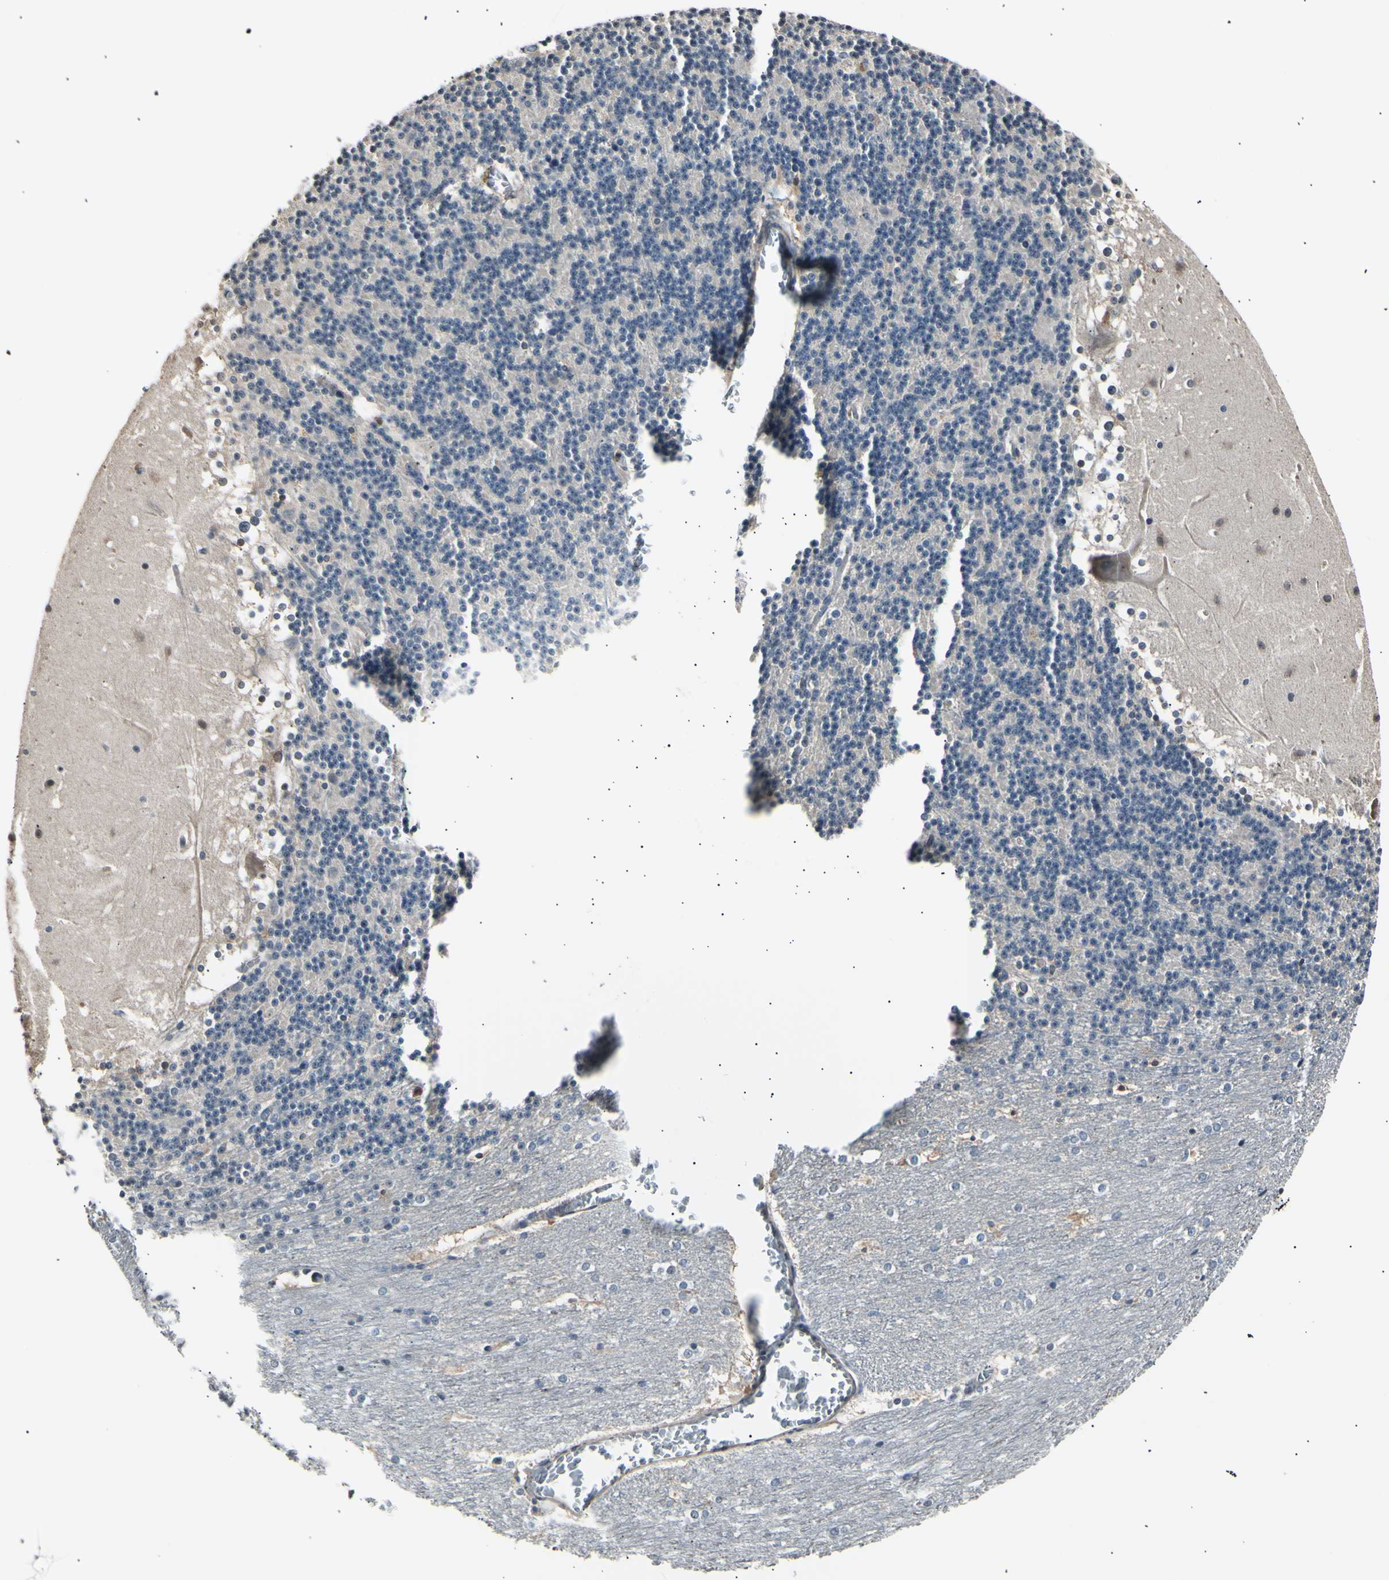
{"staining": {"intensity": "negative", "quantity": "none", "location": "none"}, "tissue": "cerebellum", "cell_type": "Cells in granular layer", "image_type": "normal", "snomed": [{"axis": "morphology", "description": "Normal tissue, NOS"}, {"axis": "topography", "description": "Cerebellum"}], "caption": "This is an immunohistochemistry (IHC) micrograph of normal cerebellum. There is no positivity in cells in granular layer.", "gene": "AK1", "patient": {"sex": "female", "age": 19}}